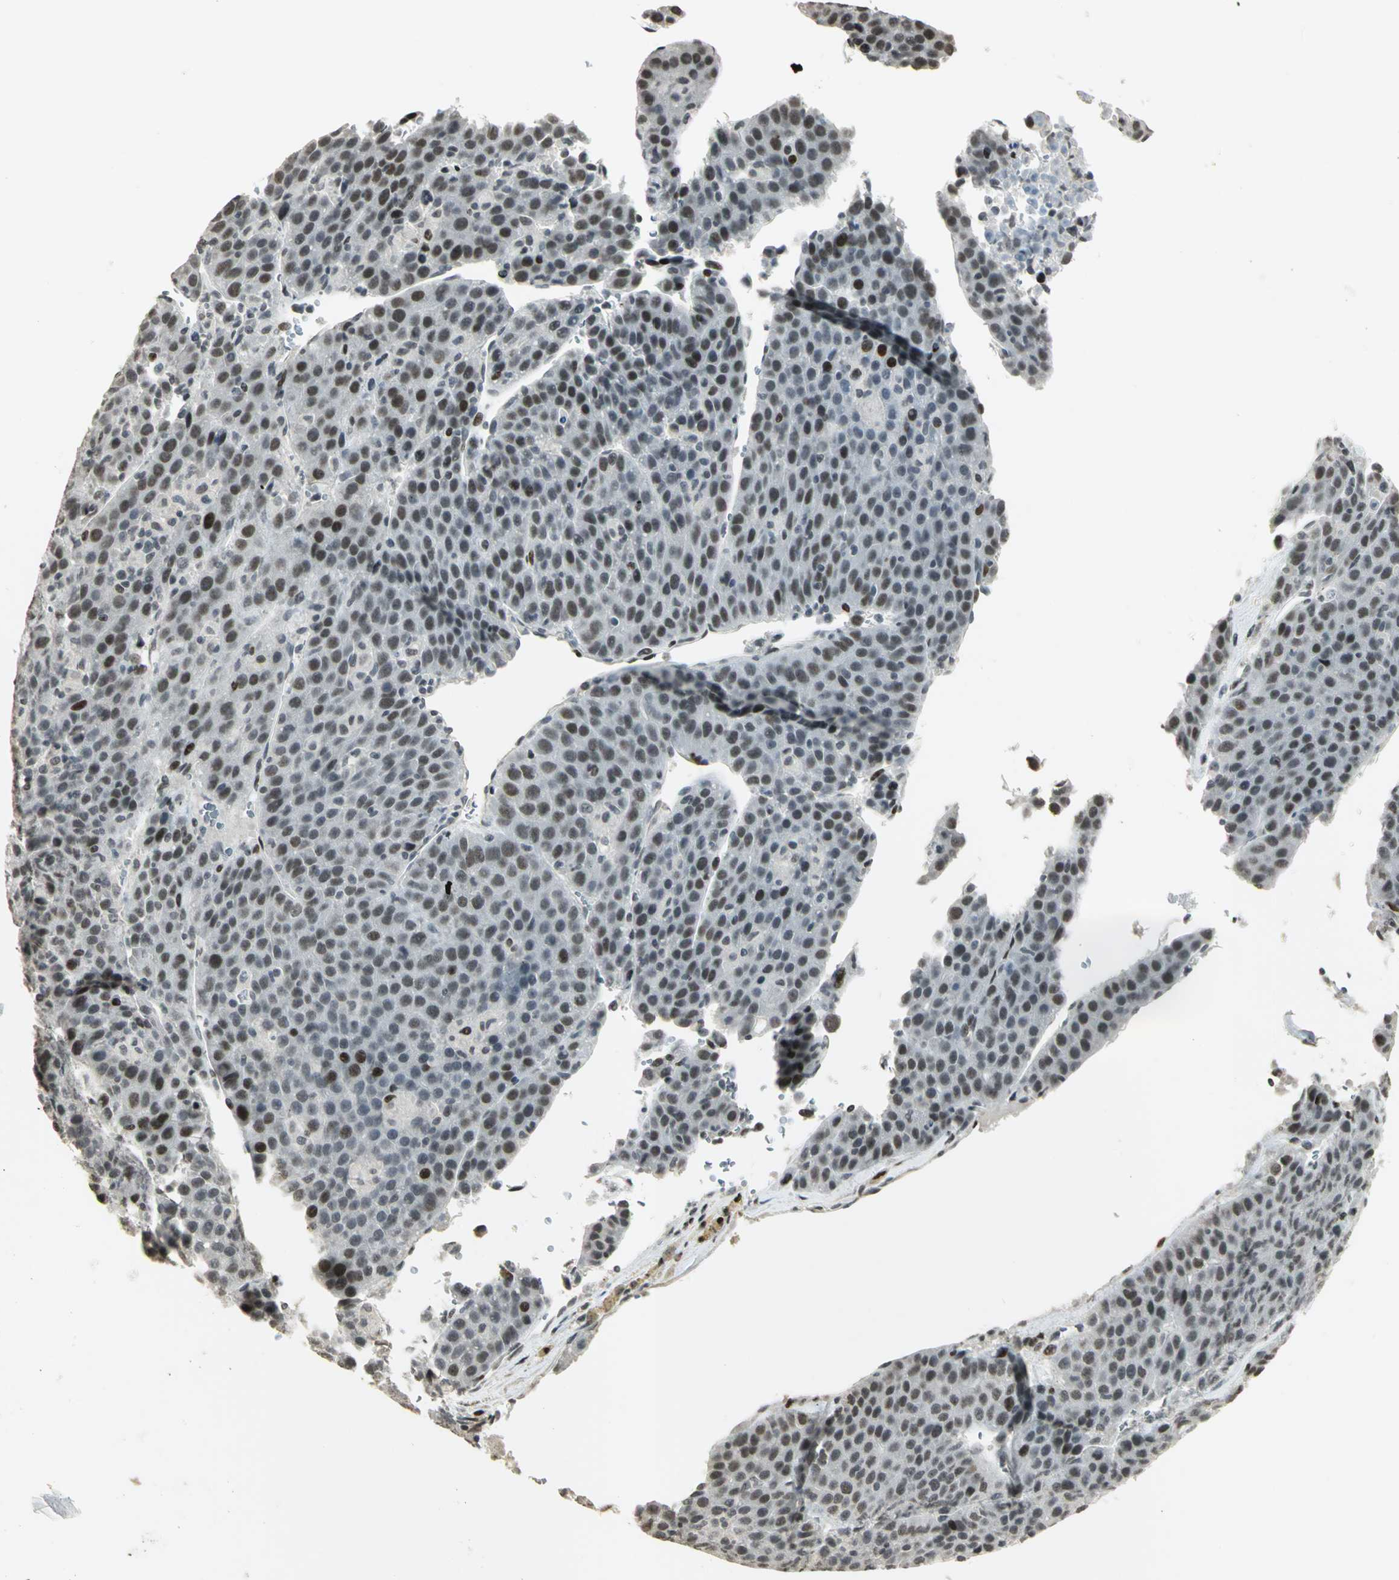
{"staining": {"intensity": "weak", "quantity": "25%-75%", "location": "nuclear"}, "tissue": "liver cancer", "cell_type": "Tumor cells", "image_type": "cancer", "snomed": [{"axis": "morphology", "description": "Carcinoma, Hepatocellular, NOS"}, {"axis": "topography", "description": "Liver"}], "caption": "IHC (DAB (3,3'-diaminobenzidine)) staining of liver cancer (hepatocellular carcinoma) demonstrates weak nuclear protein positivity in about 25%-75% of tumor cells.", "gene": "KDM1A", "patient": {"sex": "female", "age": 53}}